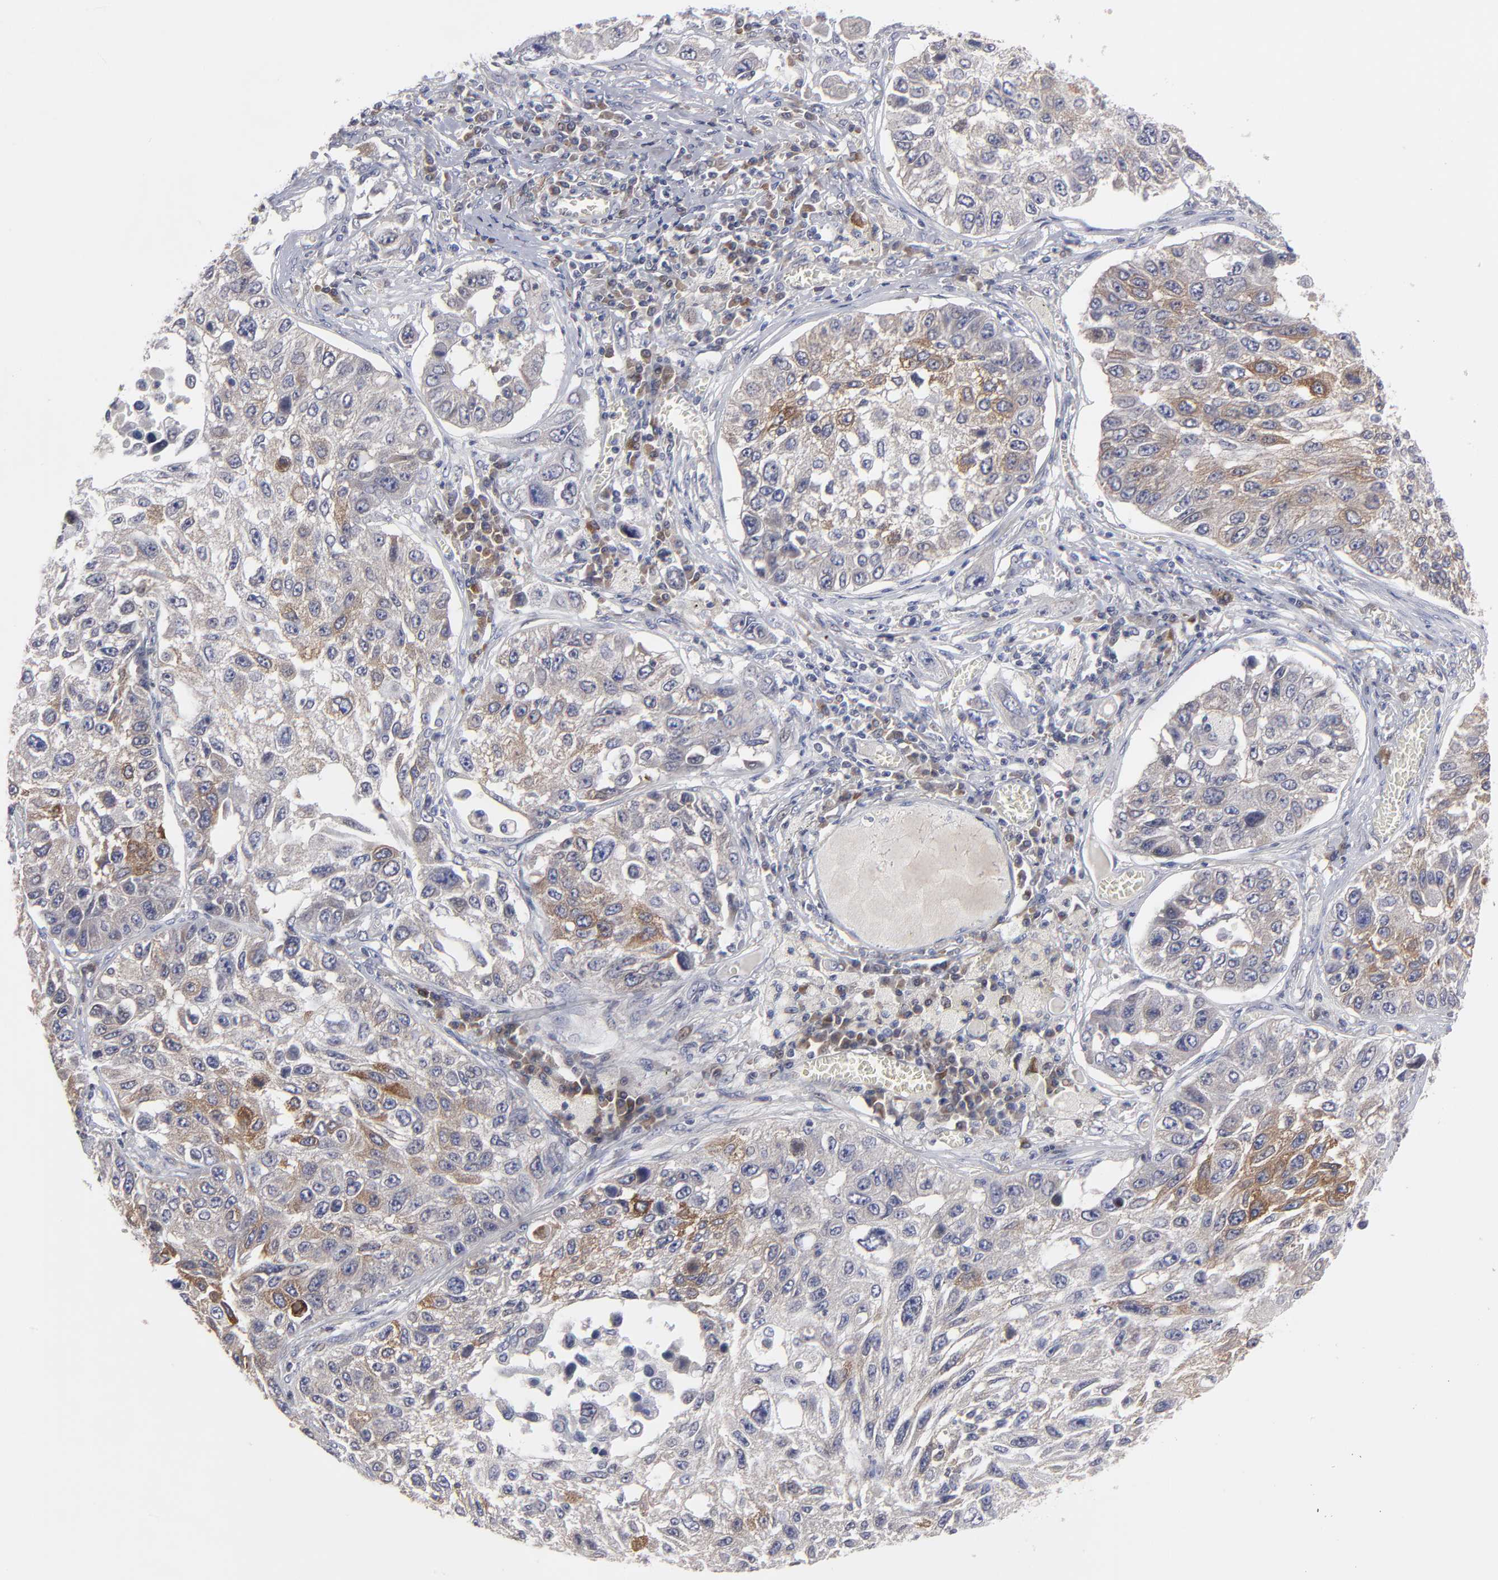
{"staining": {"intensity": "moderate", "quantity": "25%-75%", "location": "cytoplasmic/membranous"}, "tissue": "lung cancer", "cell_type": "Tumor cells", "image_type": "cancer", "snomed": [{"axis": "morphology", "description": "Squamous cell carcinoma, NOS"}, {"axis": "topography", "description": "Lung"}], "caption": "Human lung cancer (squamous cell carcinoma) stained for a protein (brown) reveals moderate cytoplasmic/membranous positive positivity in approximately 25%-75% of tumor cells.", "gene": "CEP97", "patient": {"sex": "male", "age": 71}}